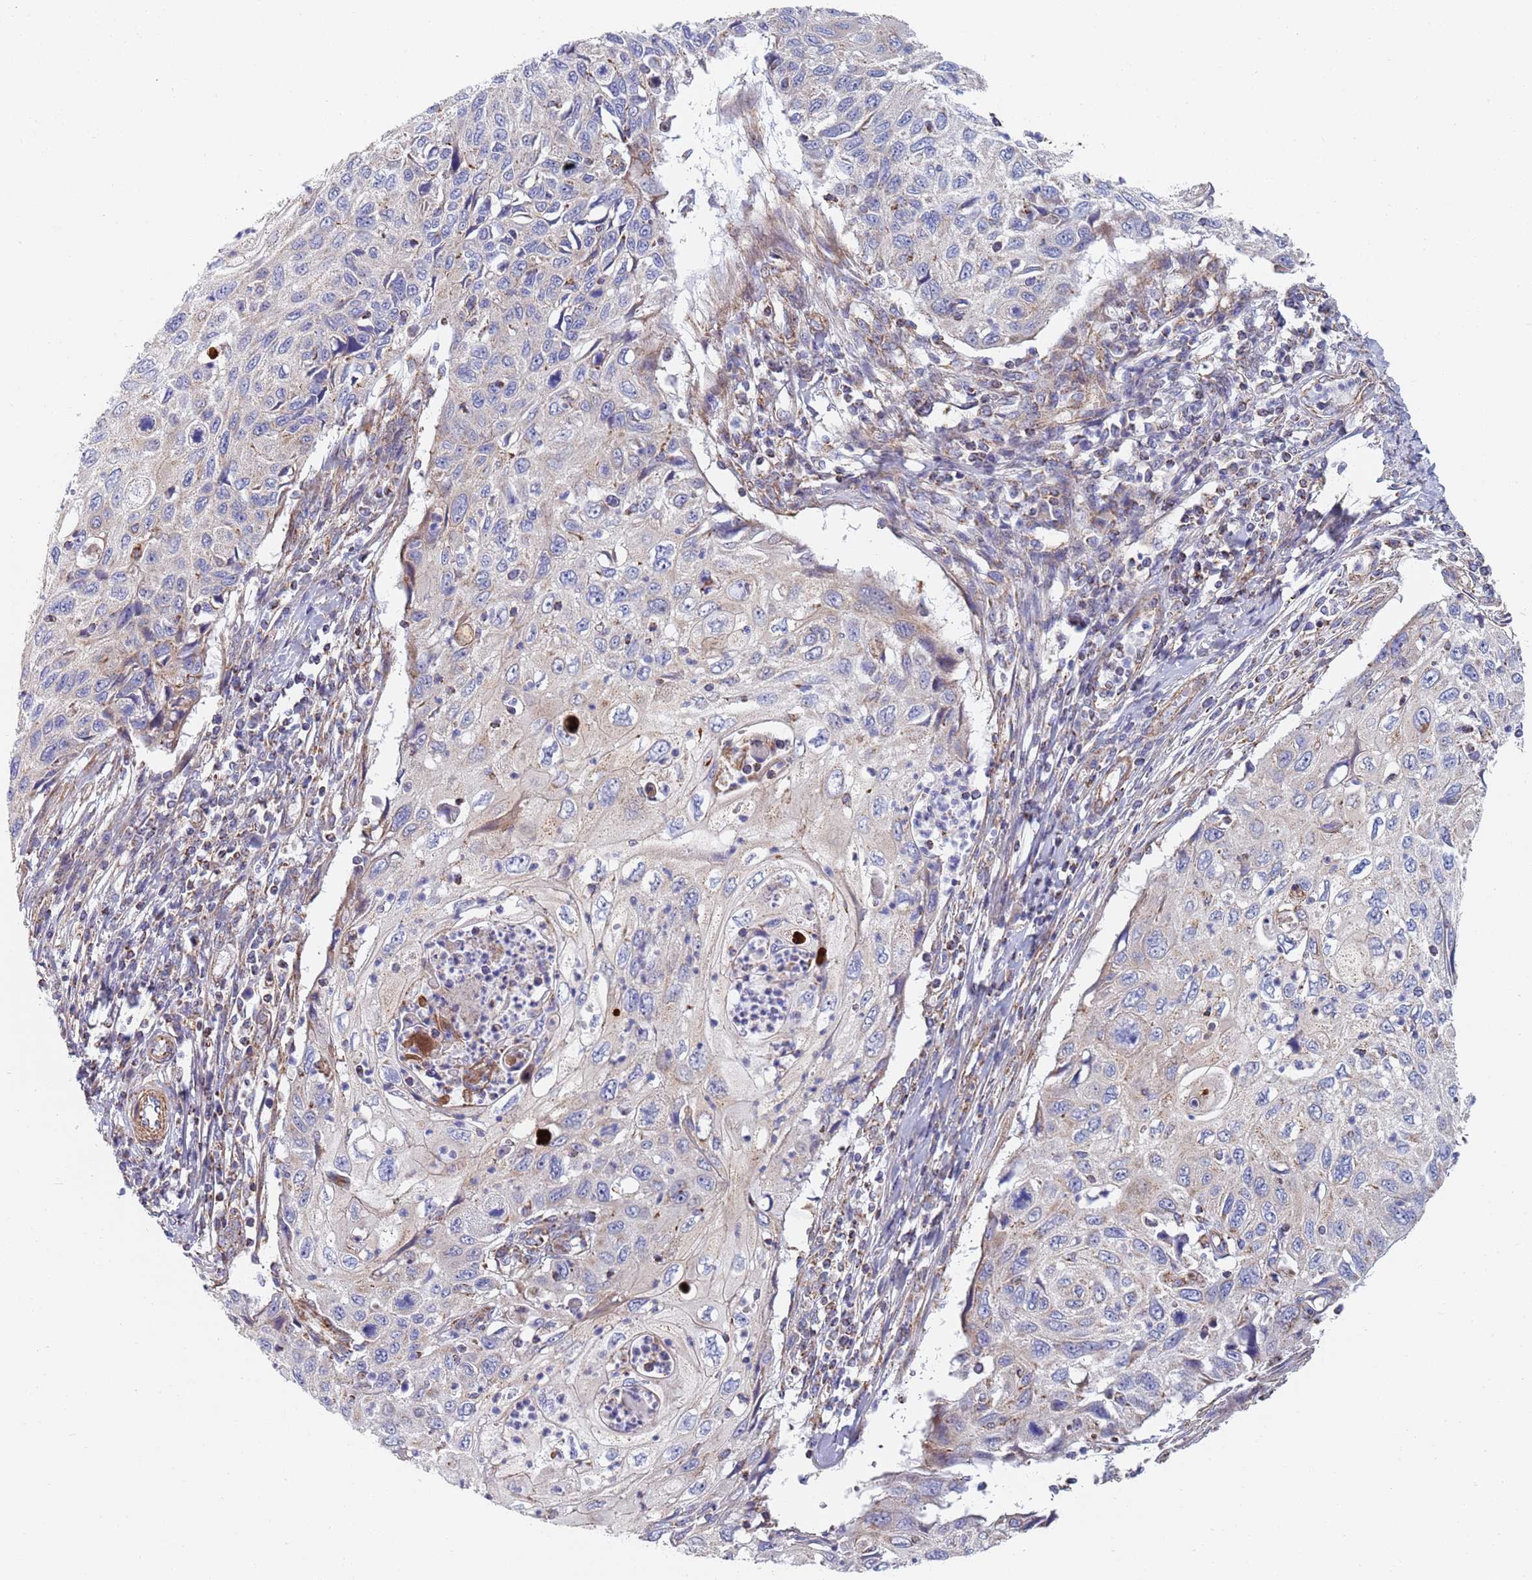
{"staining": {"intensity": "negative", "quantity": "none", "location": "none"}, "tissue": "cervical cancer", "cell_type": "Tumor cells", "image_type": "cancer", "snomed": [{"axis": "morphology", "description": "Squamous cell carcinoma, NOS"}, {"axis": "topography", "description": "Cervix"}], "caption": "Cervical squamous cell carcinoma stained for a protein using immunohistochemistry exhibits no expression tumor cells.", "gene": "PWWP3A", "patient": {"sex": "female", "age": 70}}